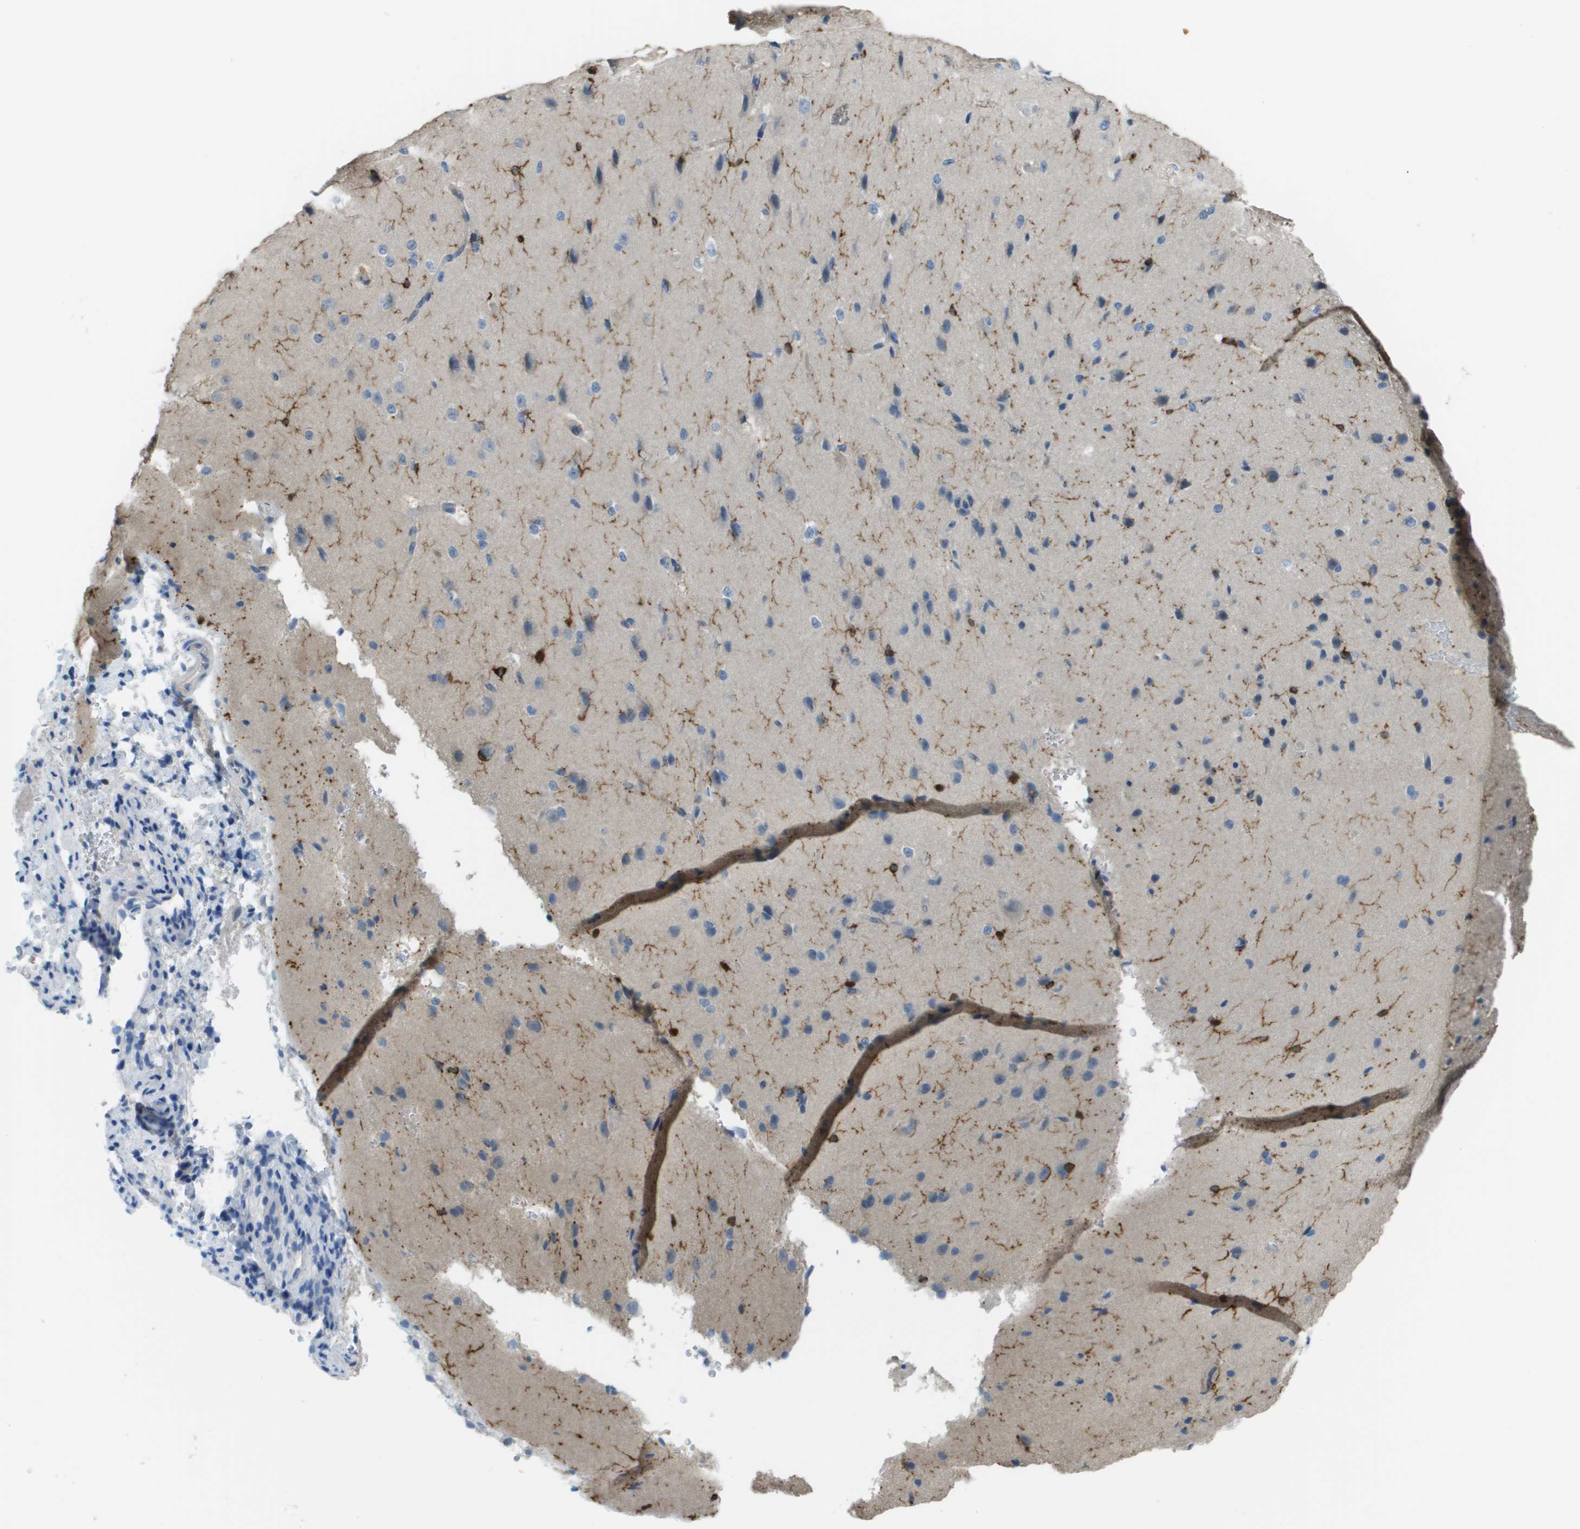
{"staining": {"intensity": "negative", "quantity": "none", "location": "none"}, "tissue": "cerebral cortex", "cell_type": "Endothelial cells", "image_type": "normal", "snomed": [{"axis": "morphology", "description": "Normal tissue, NOS"}, {"axis": "morphology", "description": "Developmental malformation"}, {"axis": "topography", "description": "Cerebral cortex"}], "caption": "High power microscopy histopathology image of an IHC micrograph of normal cerebral cortex, revealing no significant positivity in endothelial cells.", "gene": "APBB1IP", "patient": {"sex": "female", "age": 30}}